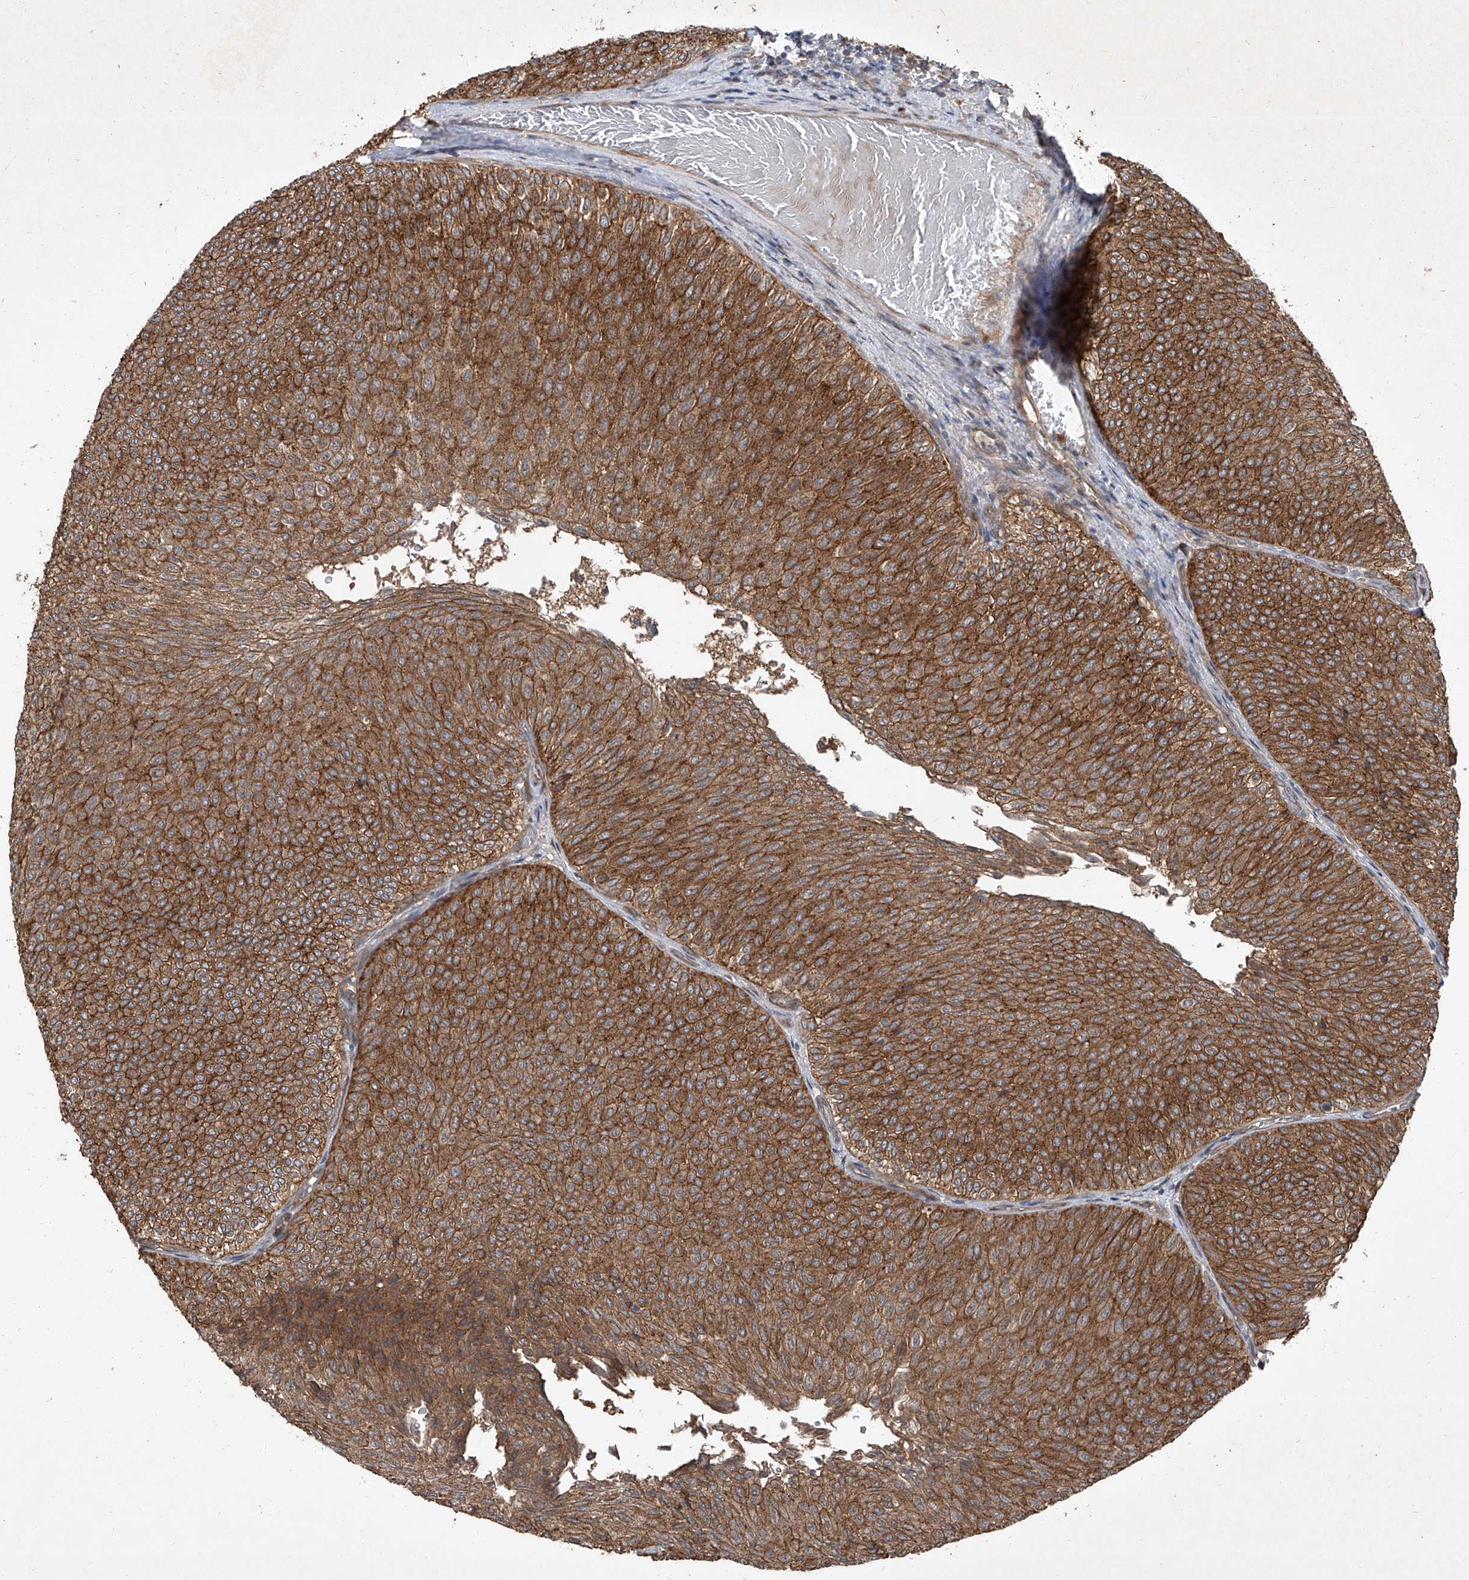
{"staining": {"intensity": "strong", "quantity": ">75%", "location": "cytoplasmic/membranous"}, "tissue": "urothelial cancer", "cell_type": "Tumor cells", "image_type": "cancer", "snomed": [{"axis": "morphology", "description": "Urothelial carcinoma, Low grade"}, {"axis": "topography", "description": "Urinary bladder"}], "caption": "Protein analysis of low-grade urothelial carcinoma tissue displays strong cytoplasmic/membranous staining in about >75% of tumor cells. The staining was performed using DAB (3,3'-diaminobenzidine), with brown indicating positive protein expression. Nuclei are stained blue with hematoxylin.", "gene": "CCN1", "patient": {"sex": "male", "age": 78}}